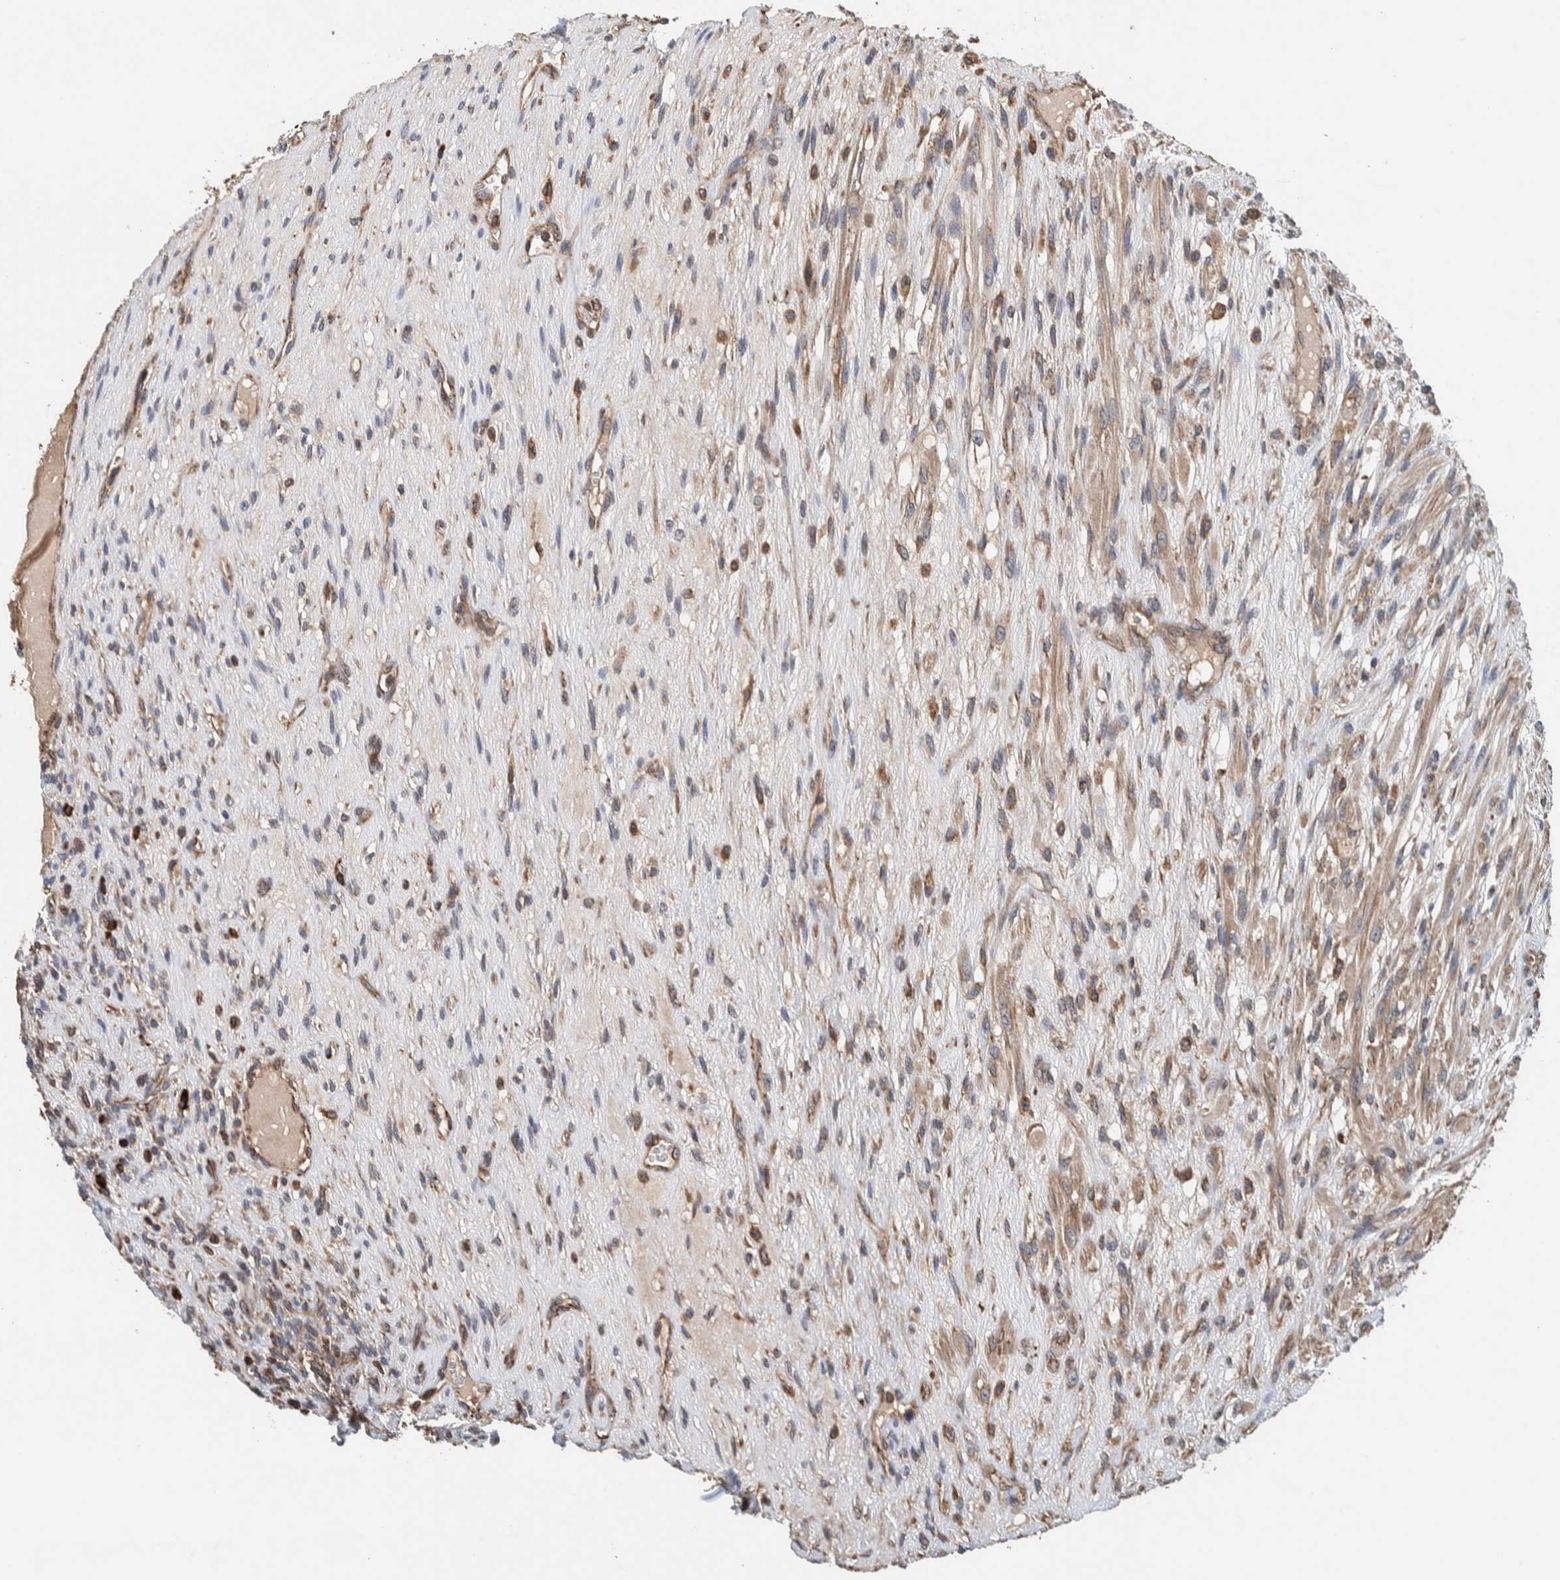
{"staining": {"intensity": "moderate", "quantity": ">75%", "location": "cytoplasmic/membranous"}, "tissue": "testis cancer", "cell_type": "Tumor cells", "image_type": "cancer", "snomed": [{"axis": "morphology", "description": "Seminoma, NOS"}, {"axis": "topography", "description": "Testis"}], "caption": "Immunohistochemical staining of human testis cancer (seminoma) reveals medium levels of moderate cytoplasmic/membranous protein staining in about >75% of tumor cells.", "gene": "PLA2G3", "patient": {"sex": "male", "age": 28}}